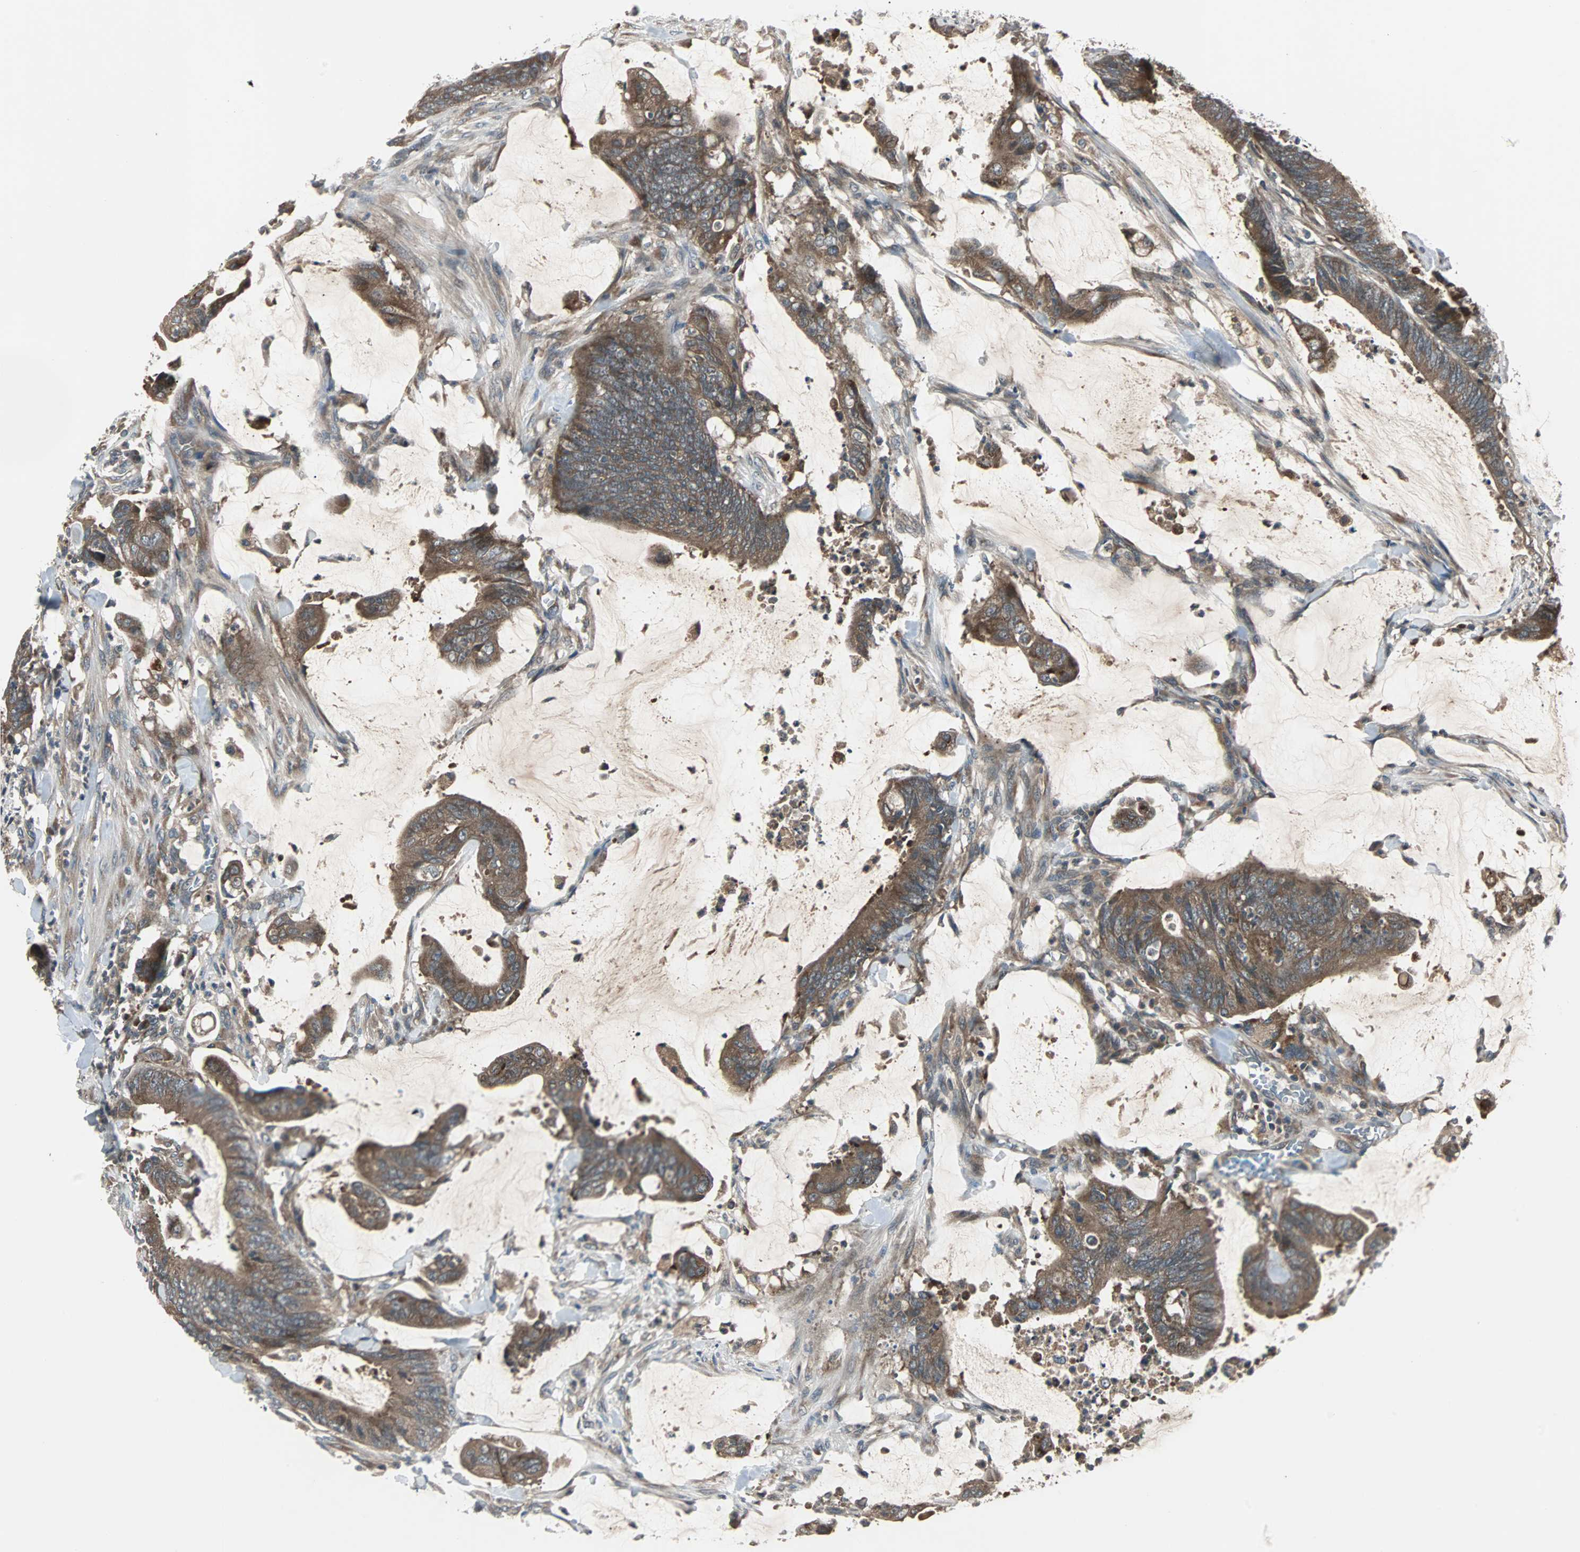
{"staining": {"intensity": "moderate", "quantity": ">75%", "location": "cytoplasmic/membranous"}, "tissue": "colorectal cancer", "cell_type": "Tumor cells", "image_type": "cancer", "snomed": [{"axis": "morphology", "description": "Adenocarcinoma, NOS"}, {"axis": "topography", "description": "Rectum"}], "caption": "Human colorectal cancer stained with a brown dye demonstrates moderate cytoplasmic/membranous positive positivity in about >75% of tumor cells.", "gene": "ARF1", "patient": {"sex": "female", "age": 66}}